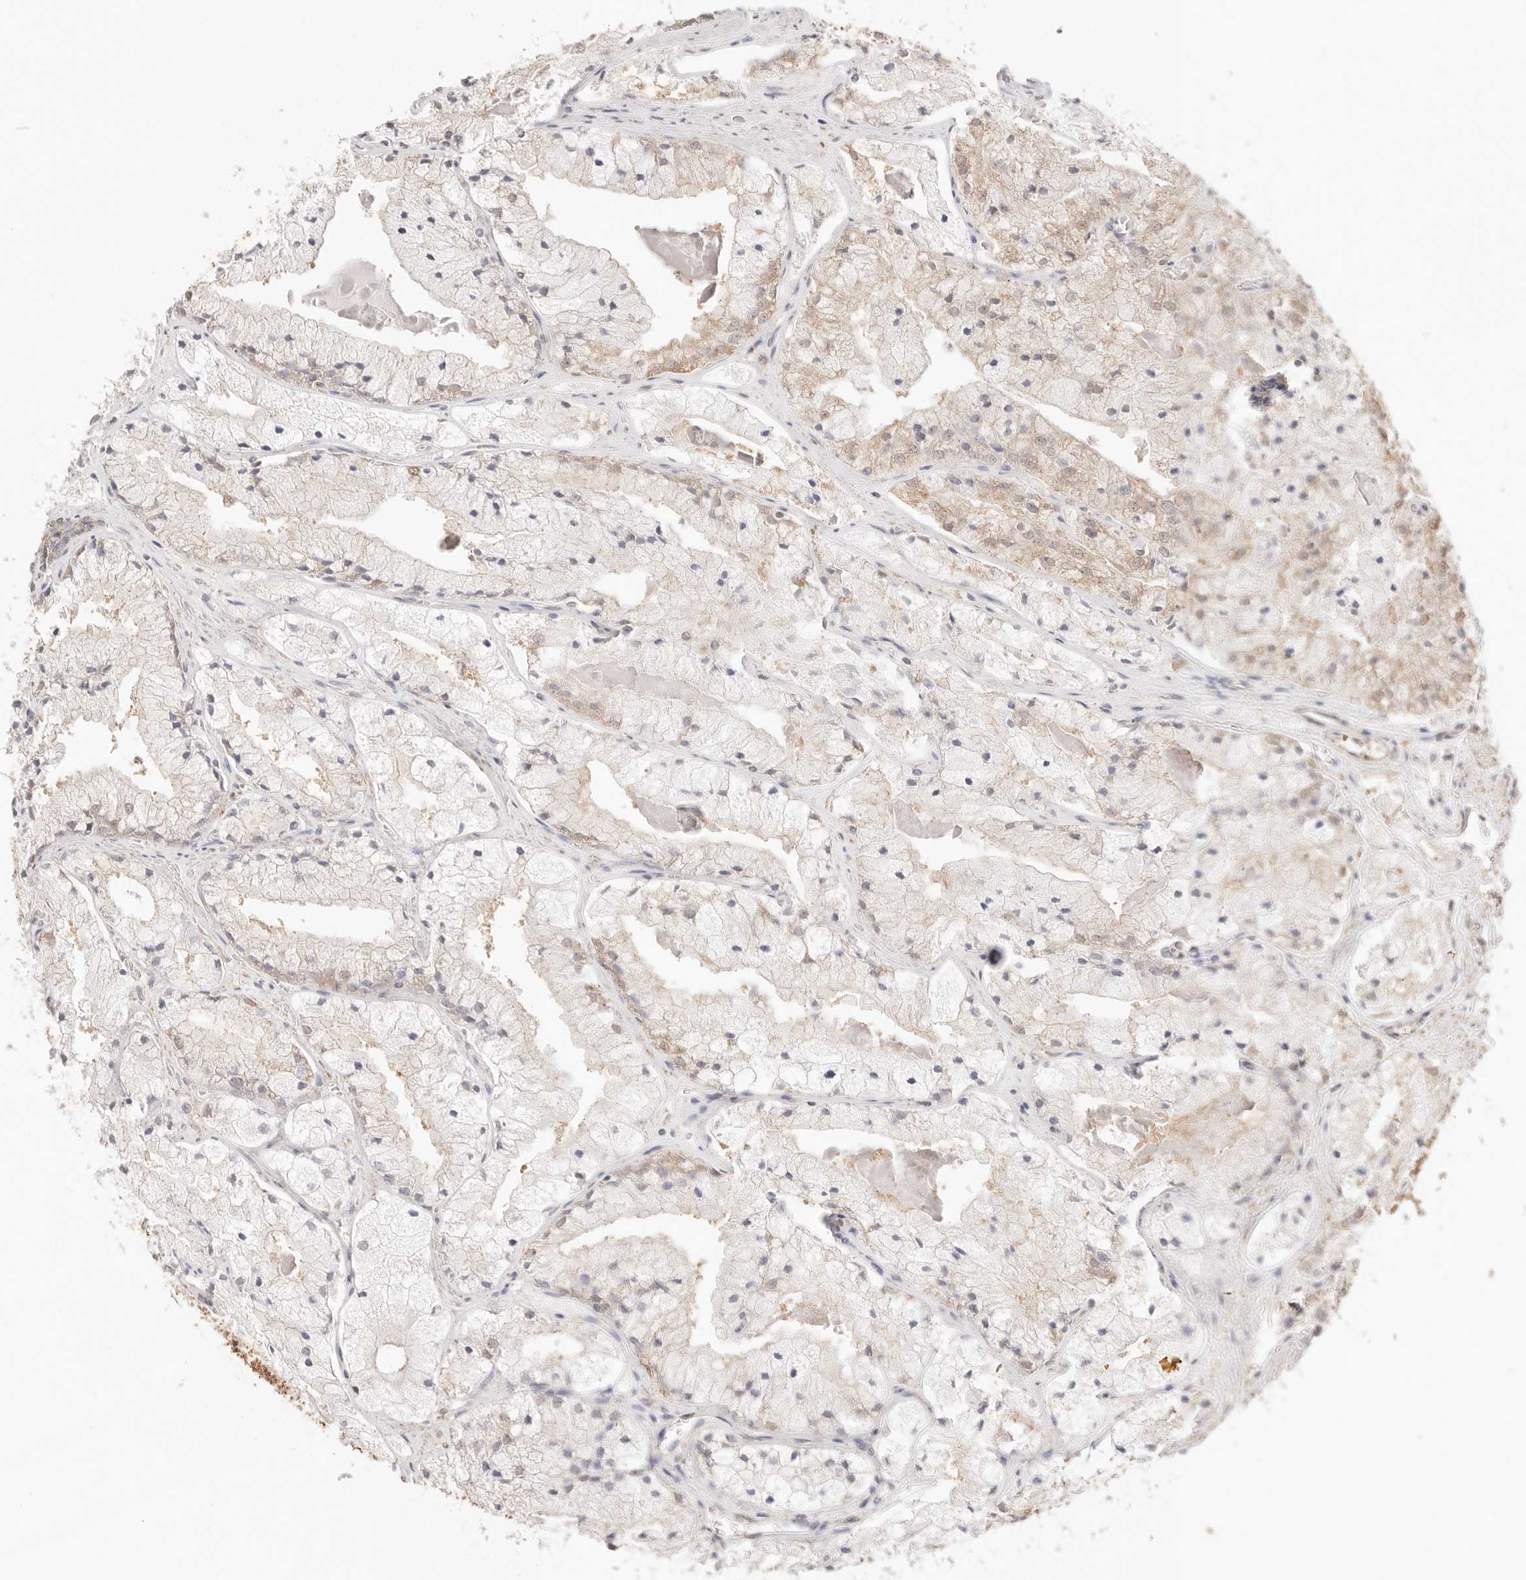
{"staining": {"intensity": "weak", "quantity": "<25%", "location": "cytoplasmic/membranous"}, "tissue": "prostate cancer", "cell_type": "Tumor cells", "image_type": "cancer", "snomed": [{"axis": "morphology", "description": "Adenocarcinoma, High grade"}, {"axis": "topography", "description": "Prostate"}], "caption": "This image is of prostate cancer (high-grade adenocarcinoma) stained with IHC to label a protein in brown with the nuclei are counter-stained blue. There is no expression in tumor cells.", "gene": "IL1R2", "patient": {"sex": "male", "age": 50}}